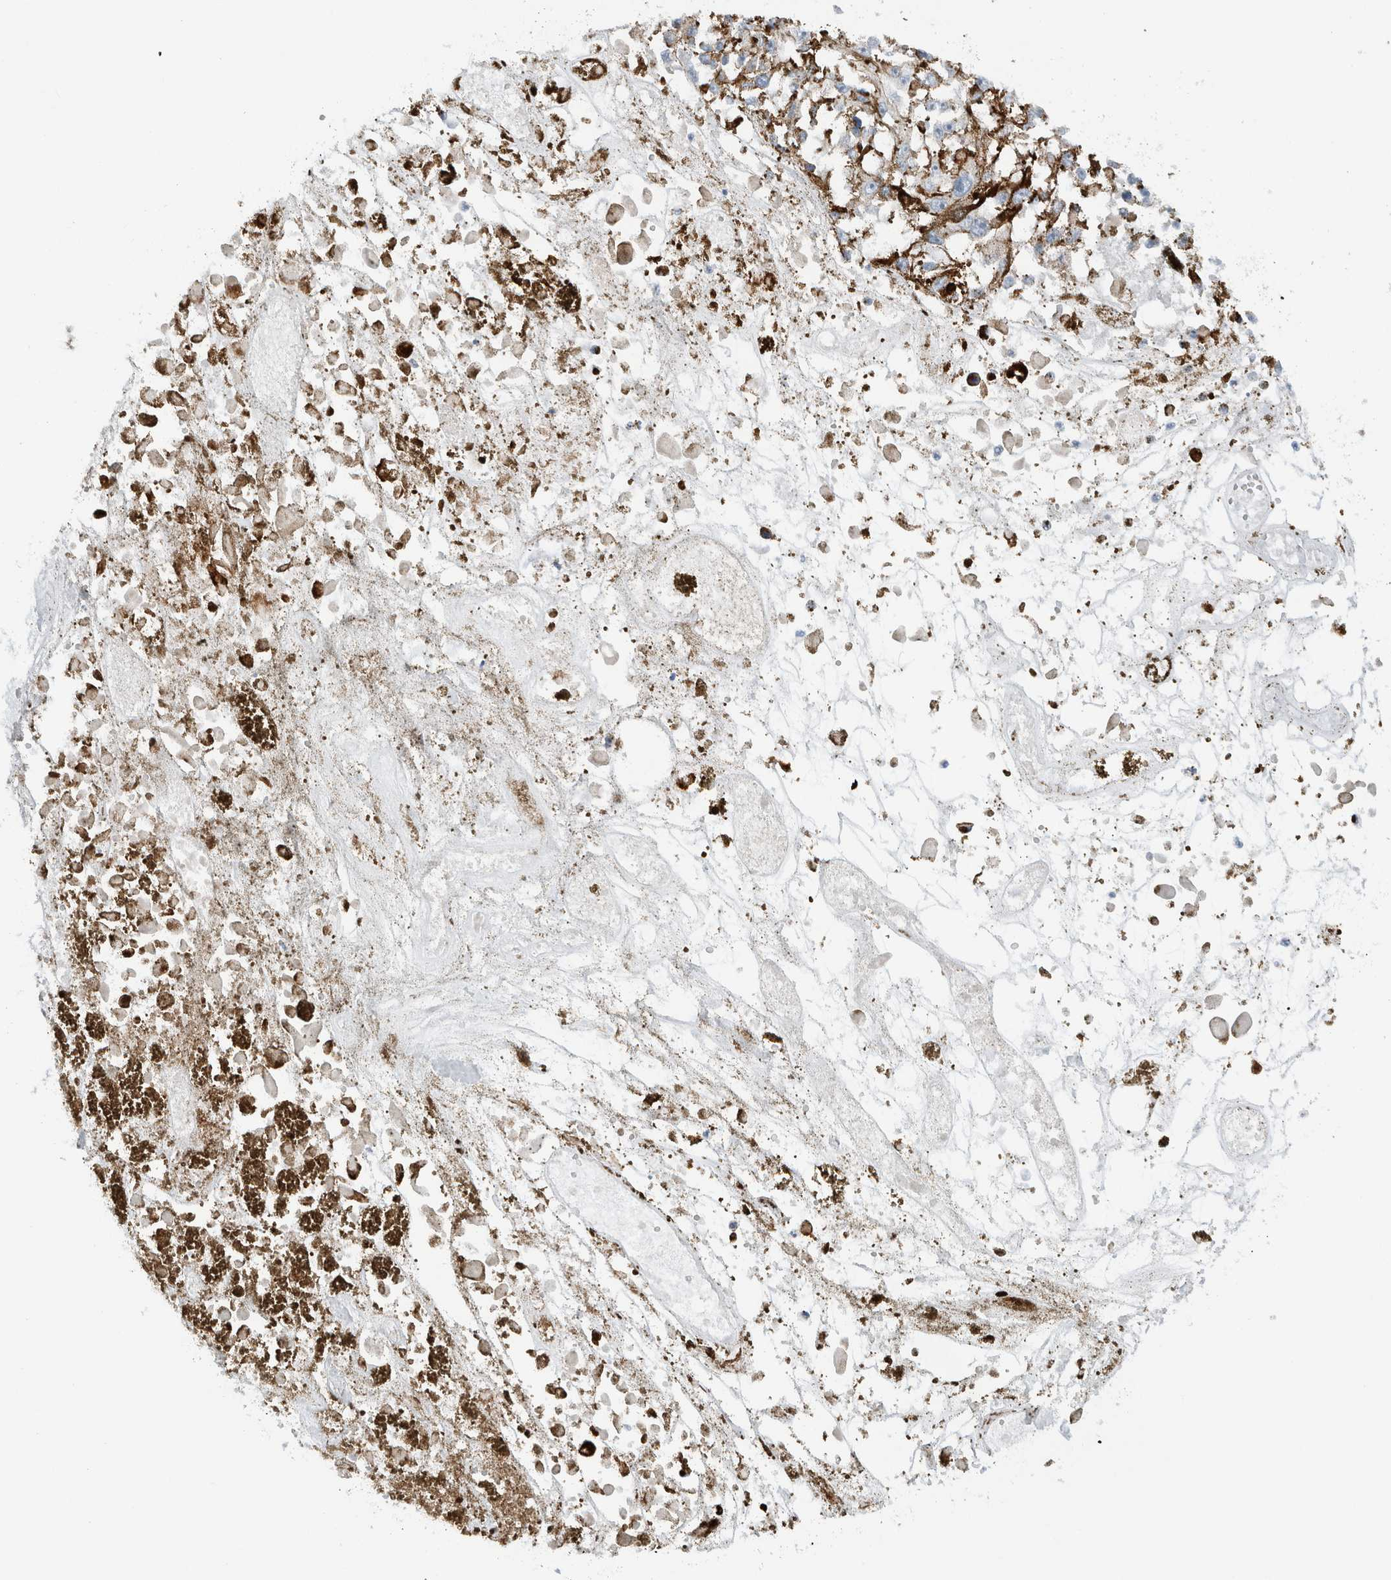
{"staining": {"intensity": "negative", "quantity": "none", "location": "none"}, "tissue": "melanoma", "cell_type": "Tumor cells", "image_type": "cancer", "snomed": [{"axis": "morphology", "description": "Malignant melanoma, Metastatic site"}, {"axis": "topography", "description": "Lymph node"}], "caption": "High power microscopy image of an immunohistochemistry (IHC) histopathology image of malignant melanoma (metastatic site), revealing no significant expression in tumor cells.", "gene": "DUOX1", "patient": {"sex": "male", "age": 59}}